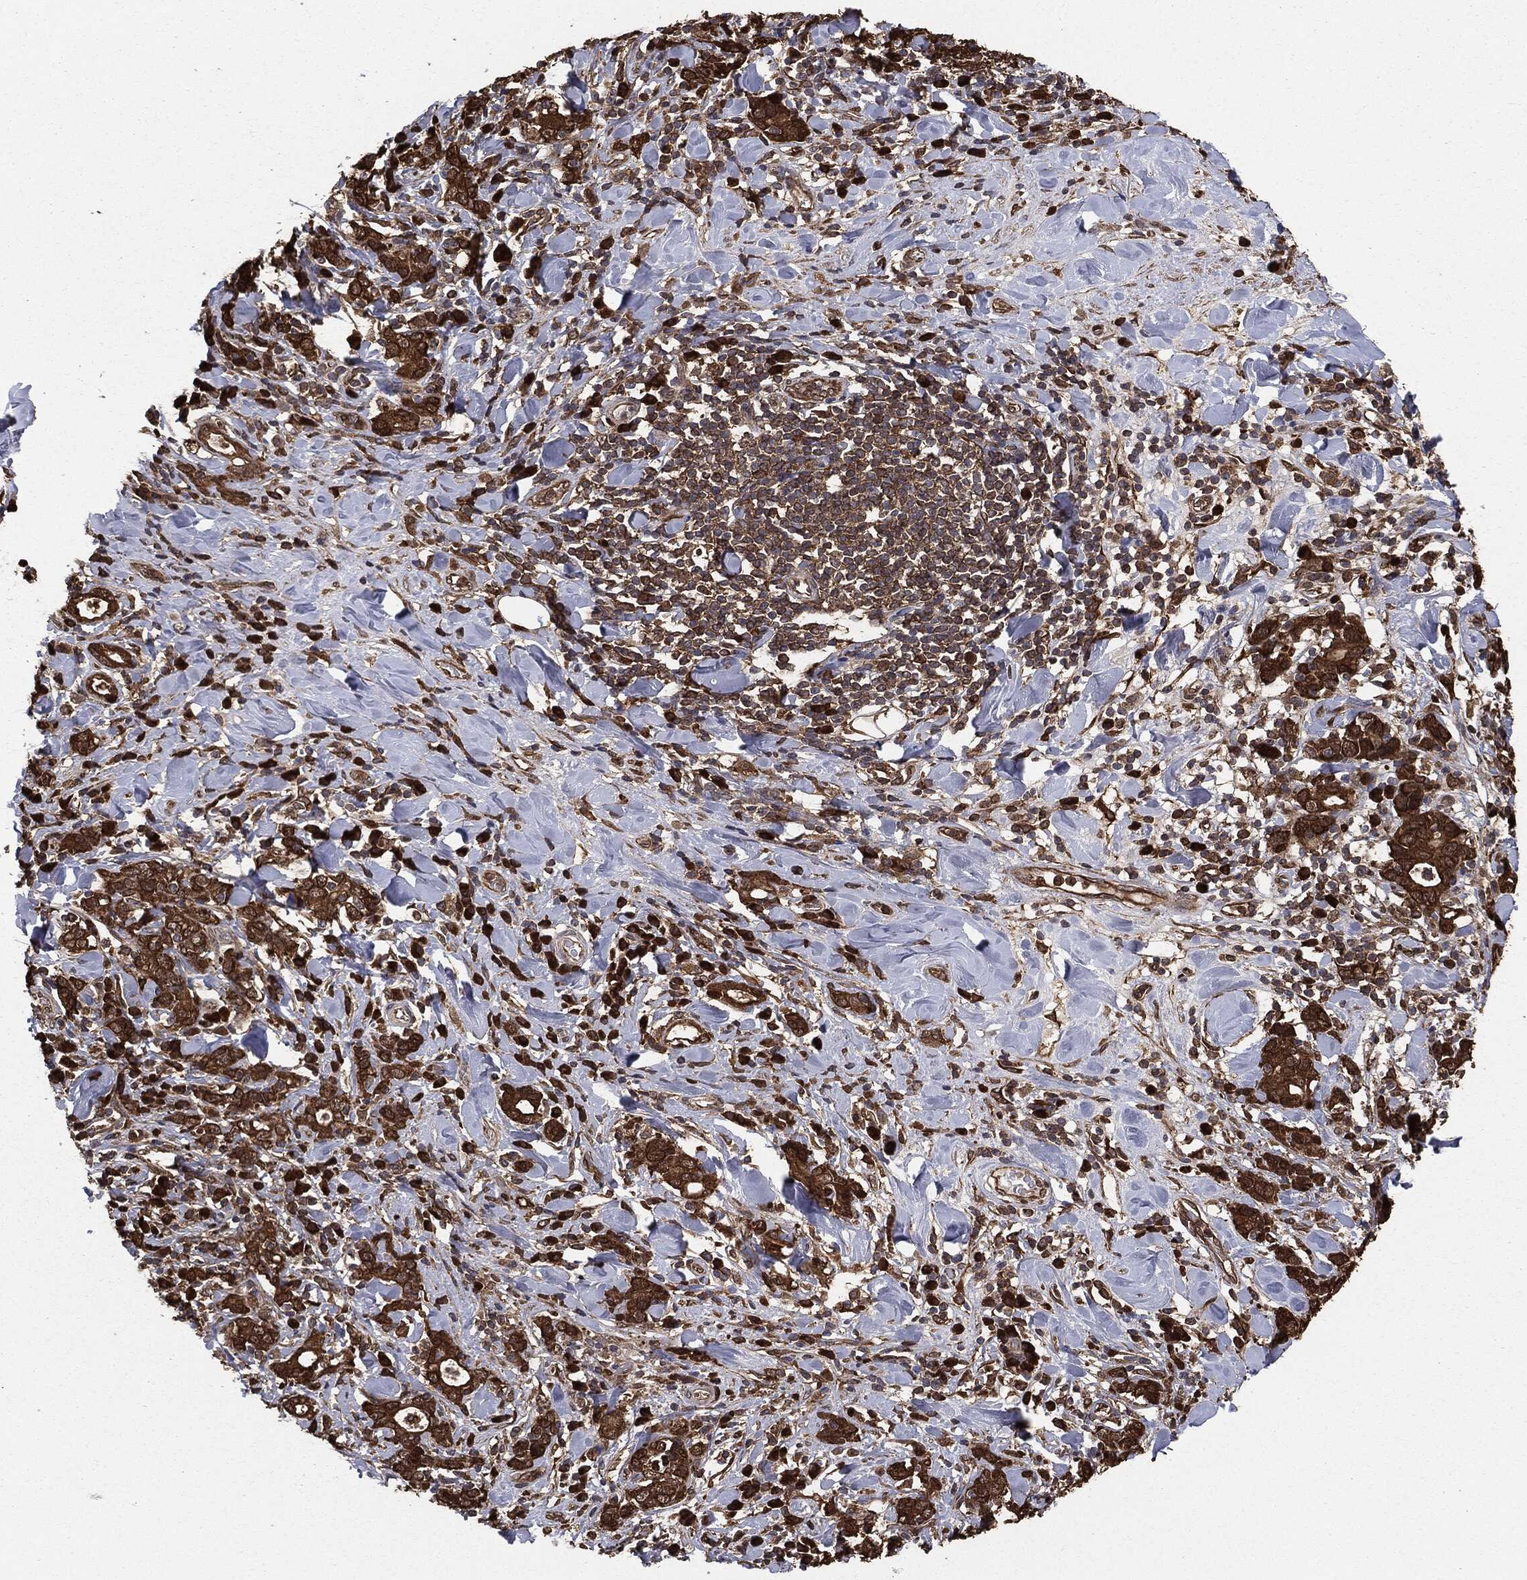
{"staining": {"intensity": "strong", "quantity": ">75%", "location": "cytoplasmic/membranous"}, "tissue": "stomach cancer", "cell_type": "Tumor cells", "image_type": "cancer", "snomed": [{"axis": "morphology", "description": "Adenocarcinoma, NOS"}, {"axis": "topography", "description": "Stomach"}], "caption": "An immunohistochemistry photomicrograph of tumor tissue is shown. Protein staining in brown labels strong cytoplasmic/membranous positivity in stomach adenocarcinoma within tumor cells. (brown staining indicates protein expression, while blue staining denotes nuclei).", "gene": "NME1", "patient": {"sex": "male", "age": 79}}